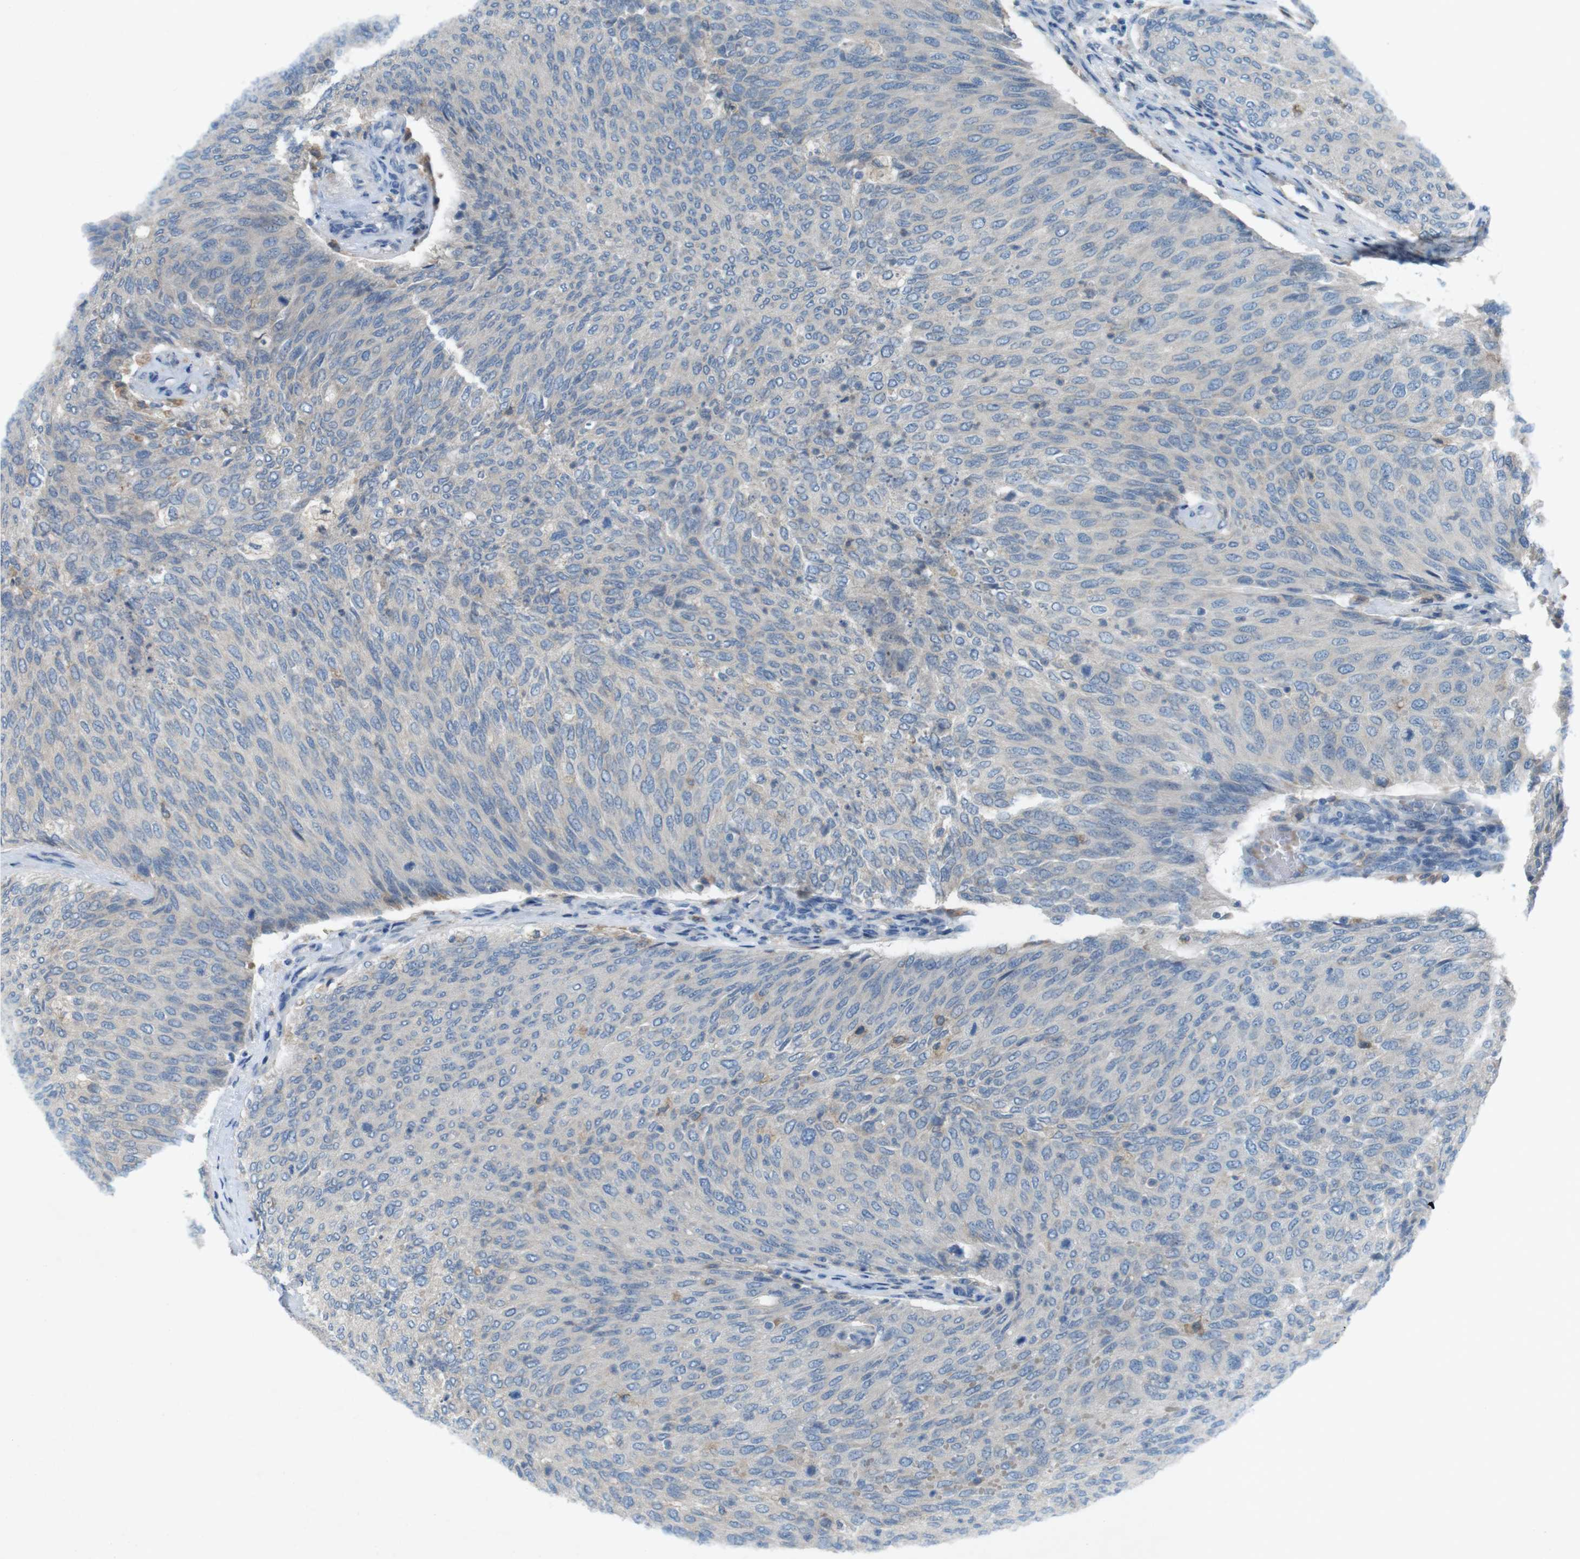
{"staining": {"intensity": "negative", "quantity": "none", "location": "none"}, "tissue": "urothelial cancer", "cell_type": "Tumor cells", "image_type": "cancer", "snomed": [{"axis": "morphology", "description": "Urothelial carcinoma, Low grade"}, {"axis": "topography", "description": "Urinary bladder"}], "caption": "This image is of urothelial cancer stained with immunohistochemistry (IHC) to label a protein in brown with the nuclei are counter-stained blue. There is no staining in tumor cells.", "gene": "MOGAT3", "patient": {"sex": "female", "age": 79}}